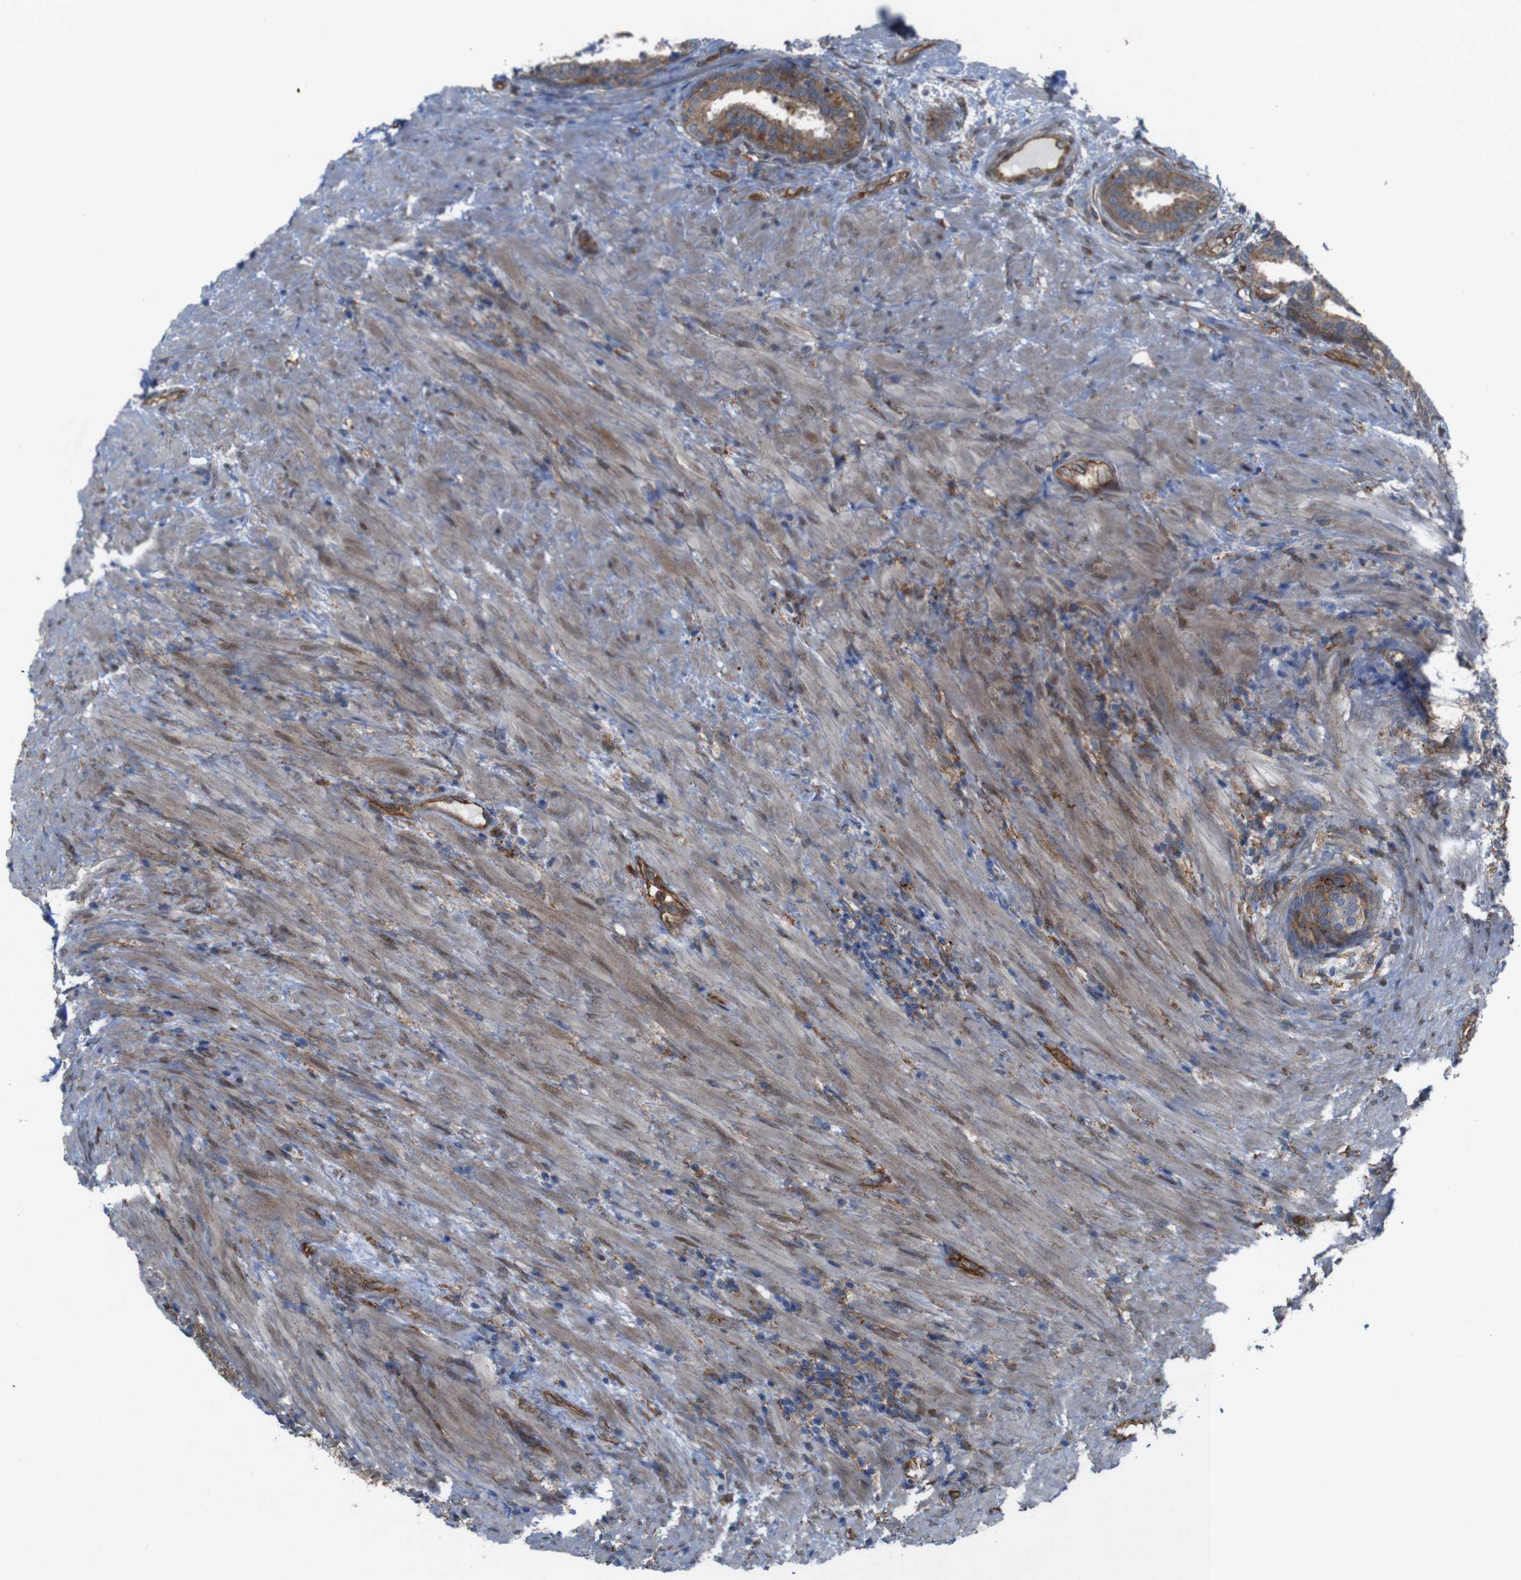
{"staining": {"intensity": "moderate", "quantity": "25%-75%", "location": "cytoplasmic/membranous,nuclear"}, "tissue": "prostate", "cell_type": "Glandular cells", "image_type": "normal", "snomed": [{"axis": "morphology", "description": "Normal tissue, NOS"}, {"axis": "topography", "description": "Prostate"}], "caption": "Protein expression analysis of benign human prostate reveals moderate cytoplasmic/membranous,nuclear positivity in about 25%-75% of glandular cells.", "gene": "PTGER4", "patient": {"sex": "male", "age": 76}}